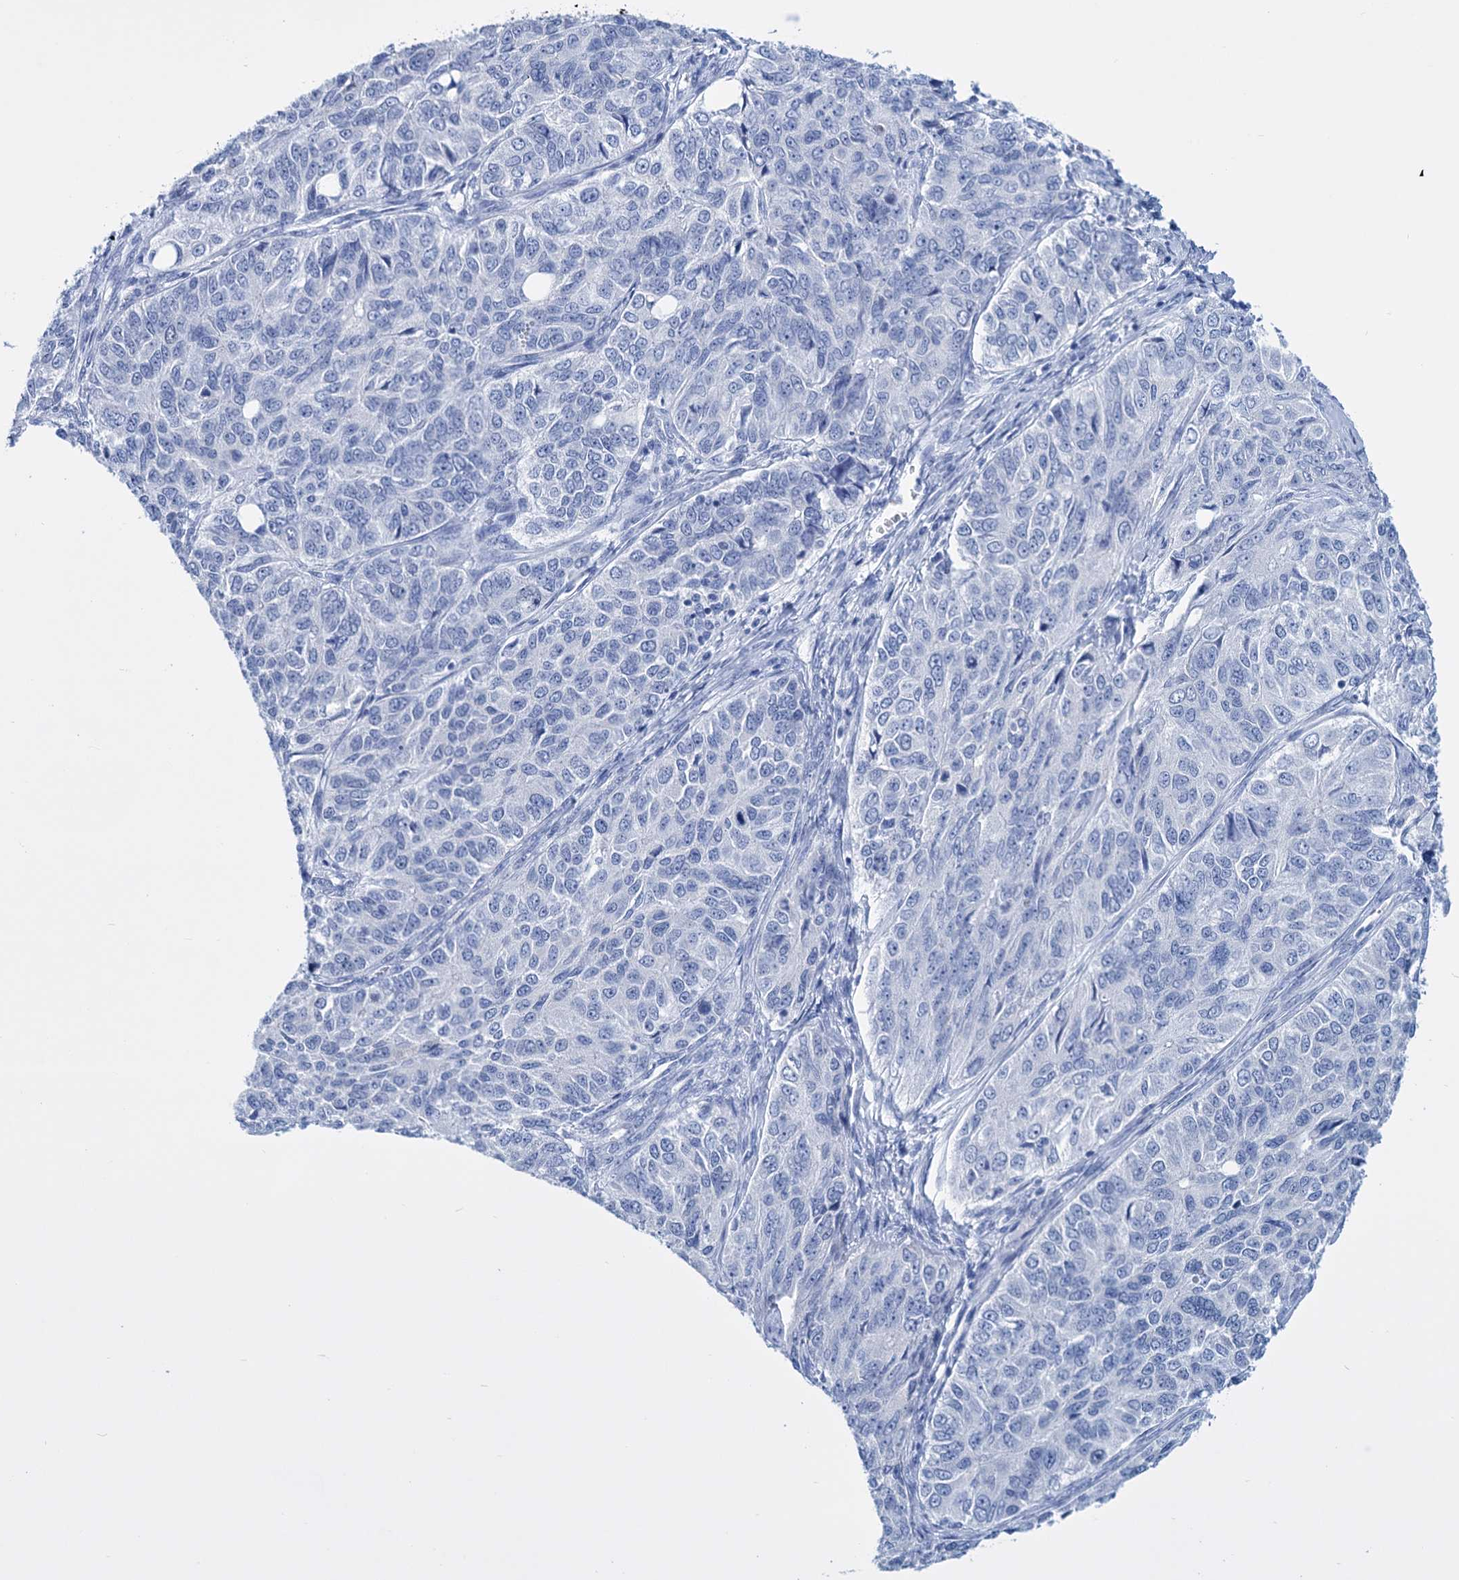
{"staining": {"intensity": "negative", "quantity": "none", "location": "none"}, "tissue": "ovarian cancer", "cell_type": "Tumor cells", "image_type": "cancer", "snomed": [{"axis": "morphology", "description": "Carcinoma, endometroid"}, {"axis": "topography", "description": "Ovary"}], "caption": "Immunohistochemistry photomicrograph of human ovarian endometroid carcinoma stained for a protein (brown), which displays no staining in tumor cells. (Stains: DAB immunohistochemistry with hematoxylin counter stain, Microscopy: brightfield microscopy at high magnification).", "gene": "FBXW12", "patient": {"sex": "female", "age": 51}}